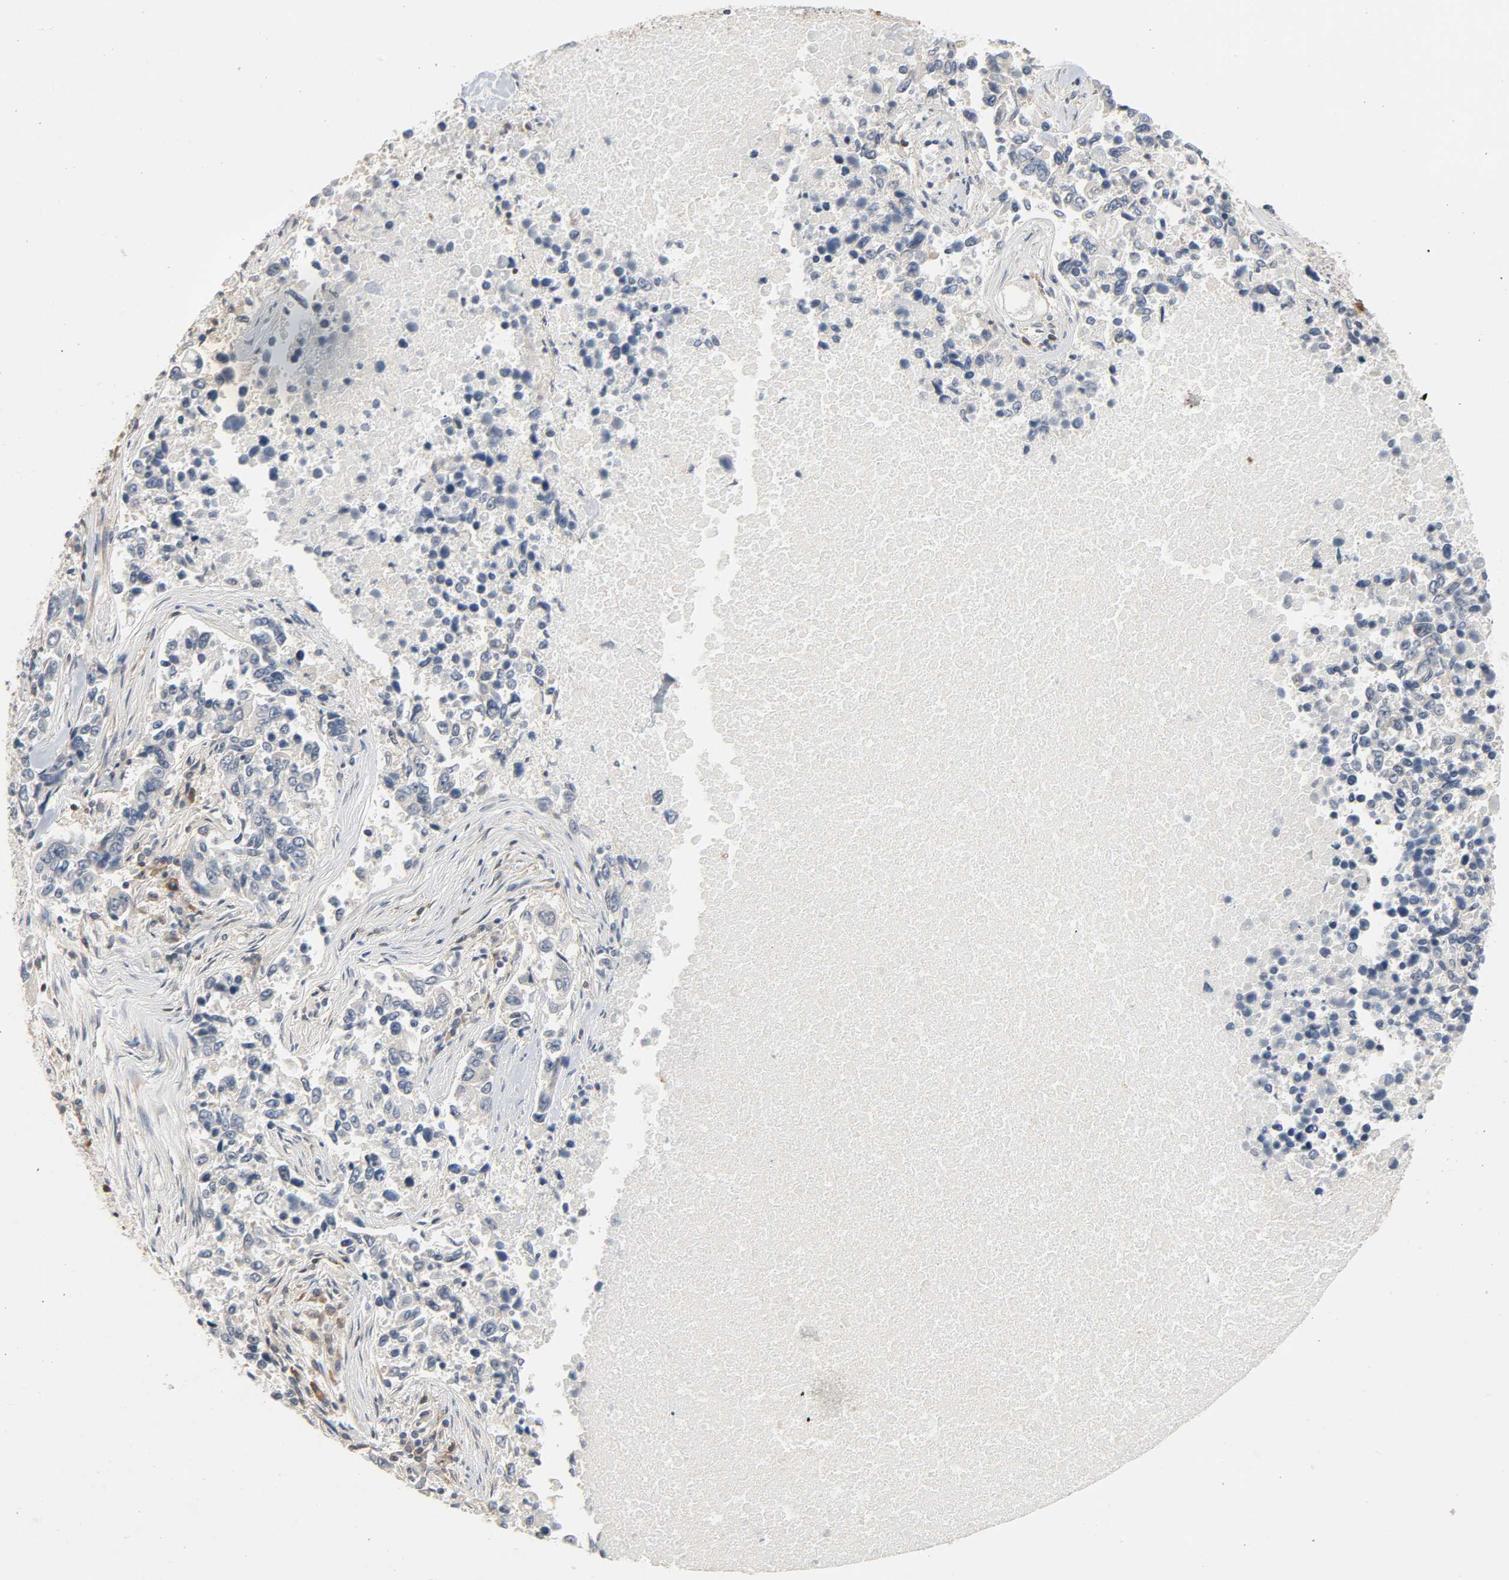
{"staining": {"intensity": "negative", "quantity": "none", "location": "none"}, "tissue": "lung cancer", "cell_type": "Tumor cells", "image_type": "cancer", "snomed": [{"axis": "morphology", "description": "Adenocarcinoma, NOS"}, {"axis": "topography", "description": "Lung"}], "caption": "Immunohistochemical staining of human lung cancer (adenocarcinoma) exhibits no significant staining in tumor cells. Brightfield microscopy of IHC stained with DAB (brown) and hematoxylin (blue), captured at high magnification.", "gene": "CD4", "patient": {"sex": "male", "age": 84}}